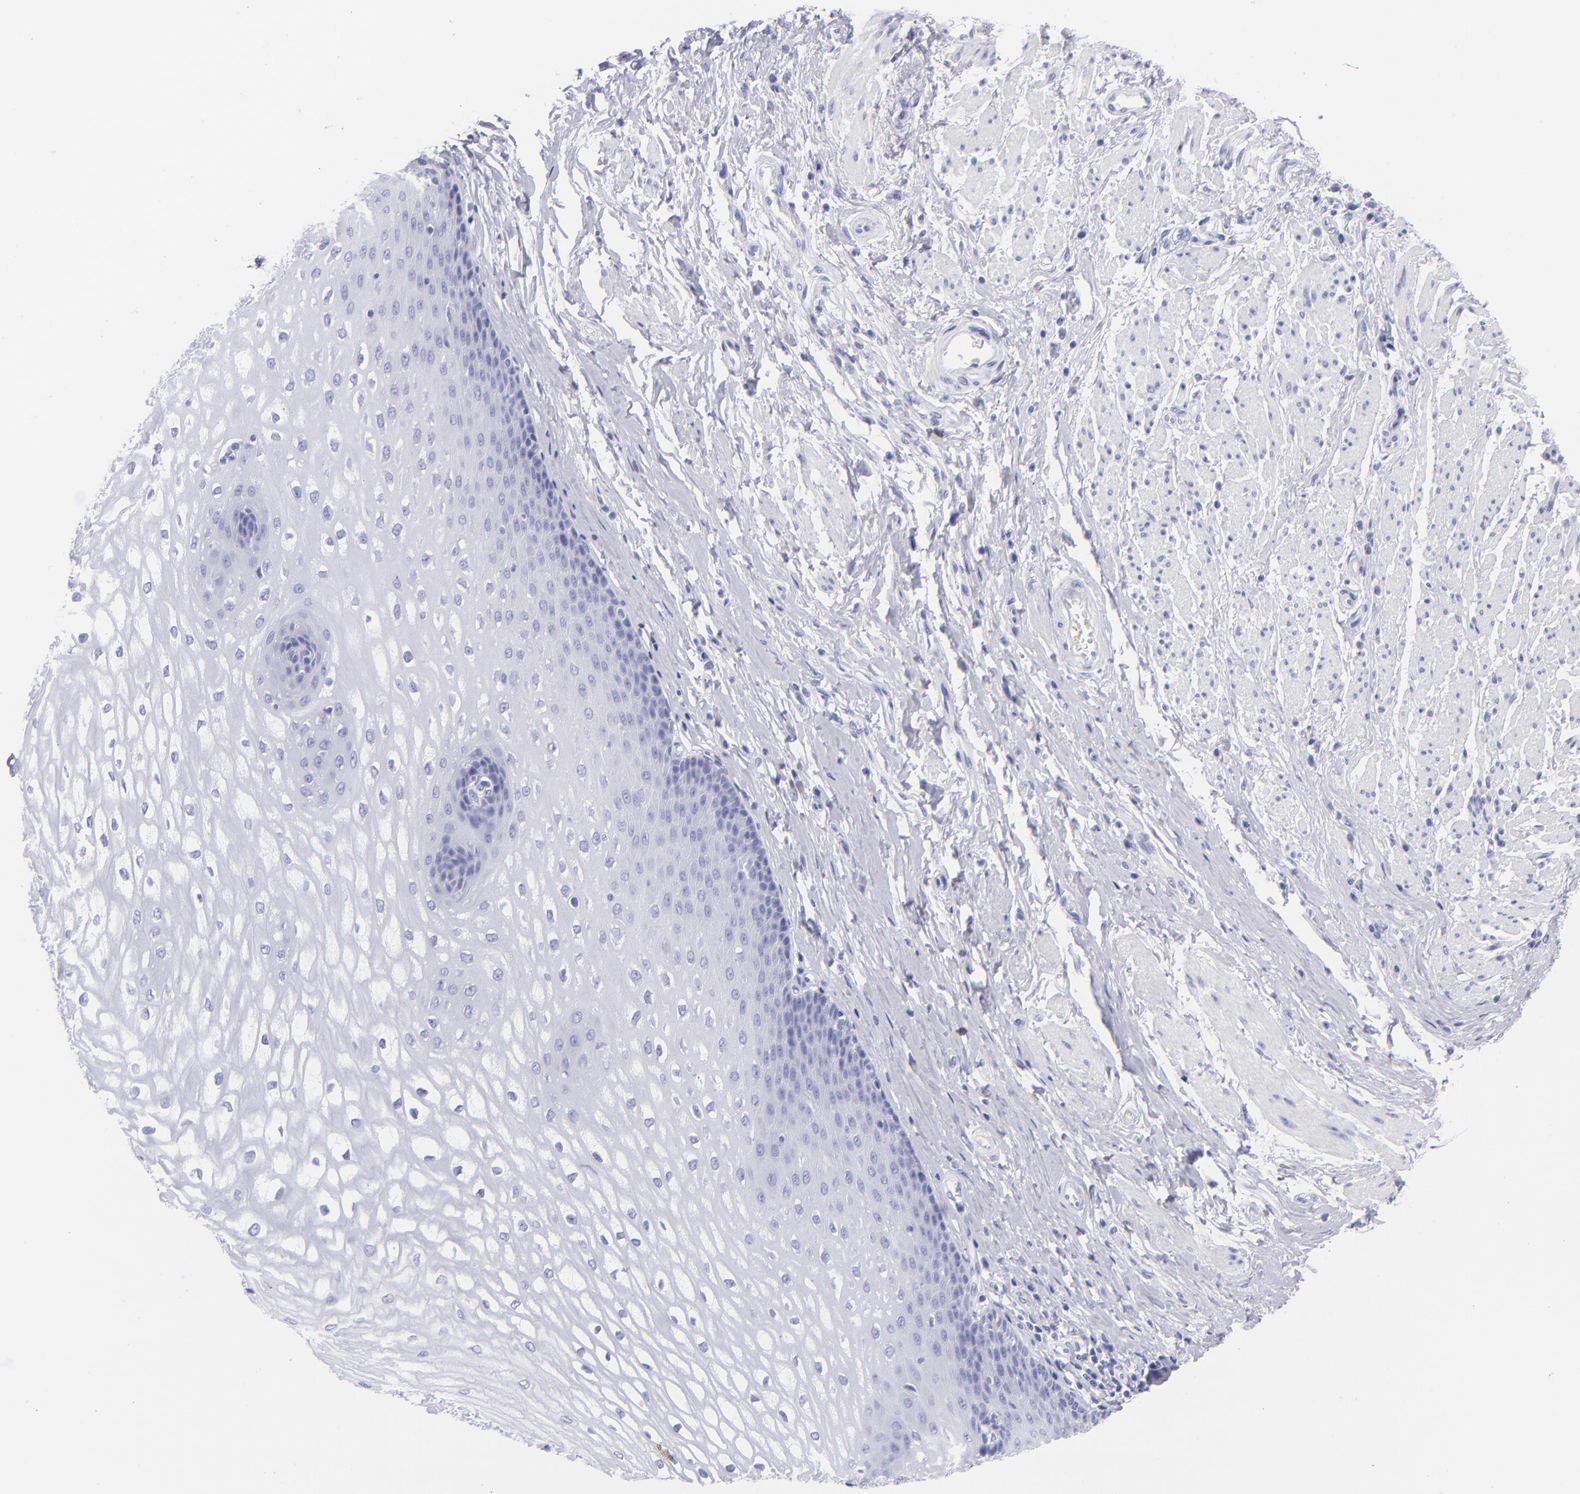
{"staining": {"intensity": "negative", "quantity": "none", "location": "none"}, "tissue": "esophagus", "cell_type": "Squamous epithelial cells", "image_type": "normal", "snomed": [{"axis": "morphology", "description": "Normal tissue, NOS"}, {"axis": "topography", "description": "Esophagus"}], "caption": "Immunohistochemistry (IHC) histopathology image of benign esophagus: esophagus stained with DAB (3,3'-diaminobenzidine) demonstrates no significant protein staining in squamous epithelial cells.", "gene": "SLC1A2", "patient": {"sex": "male", "age": 70}}